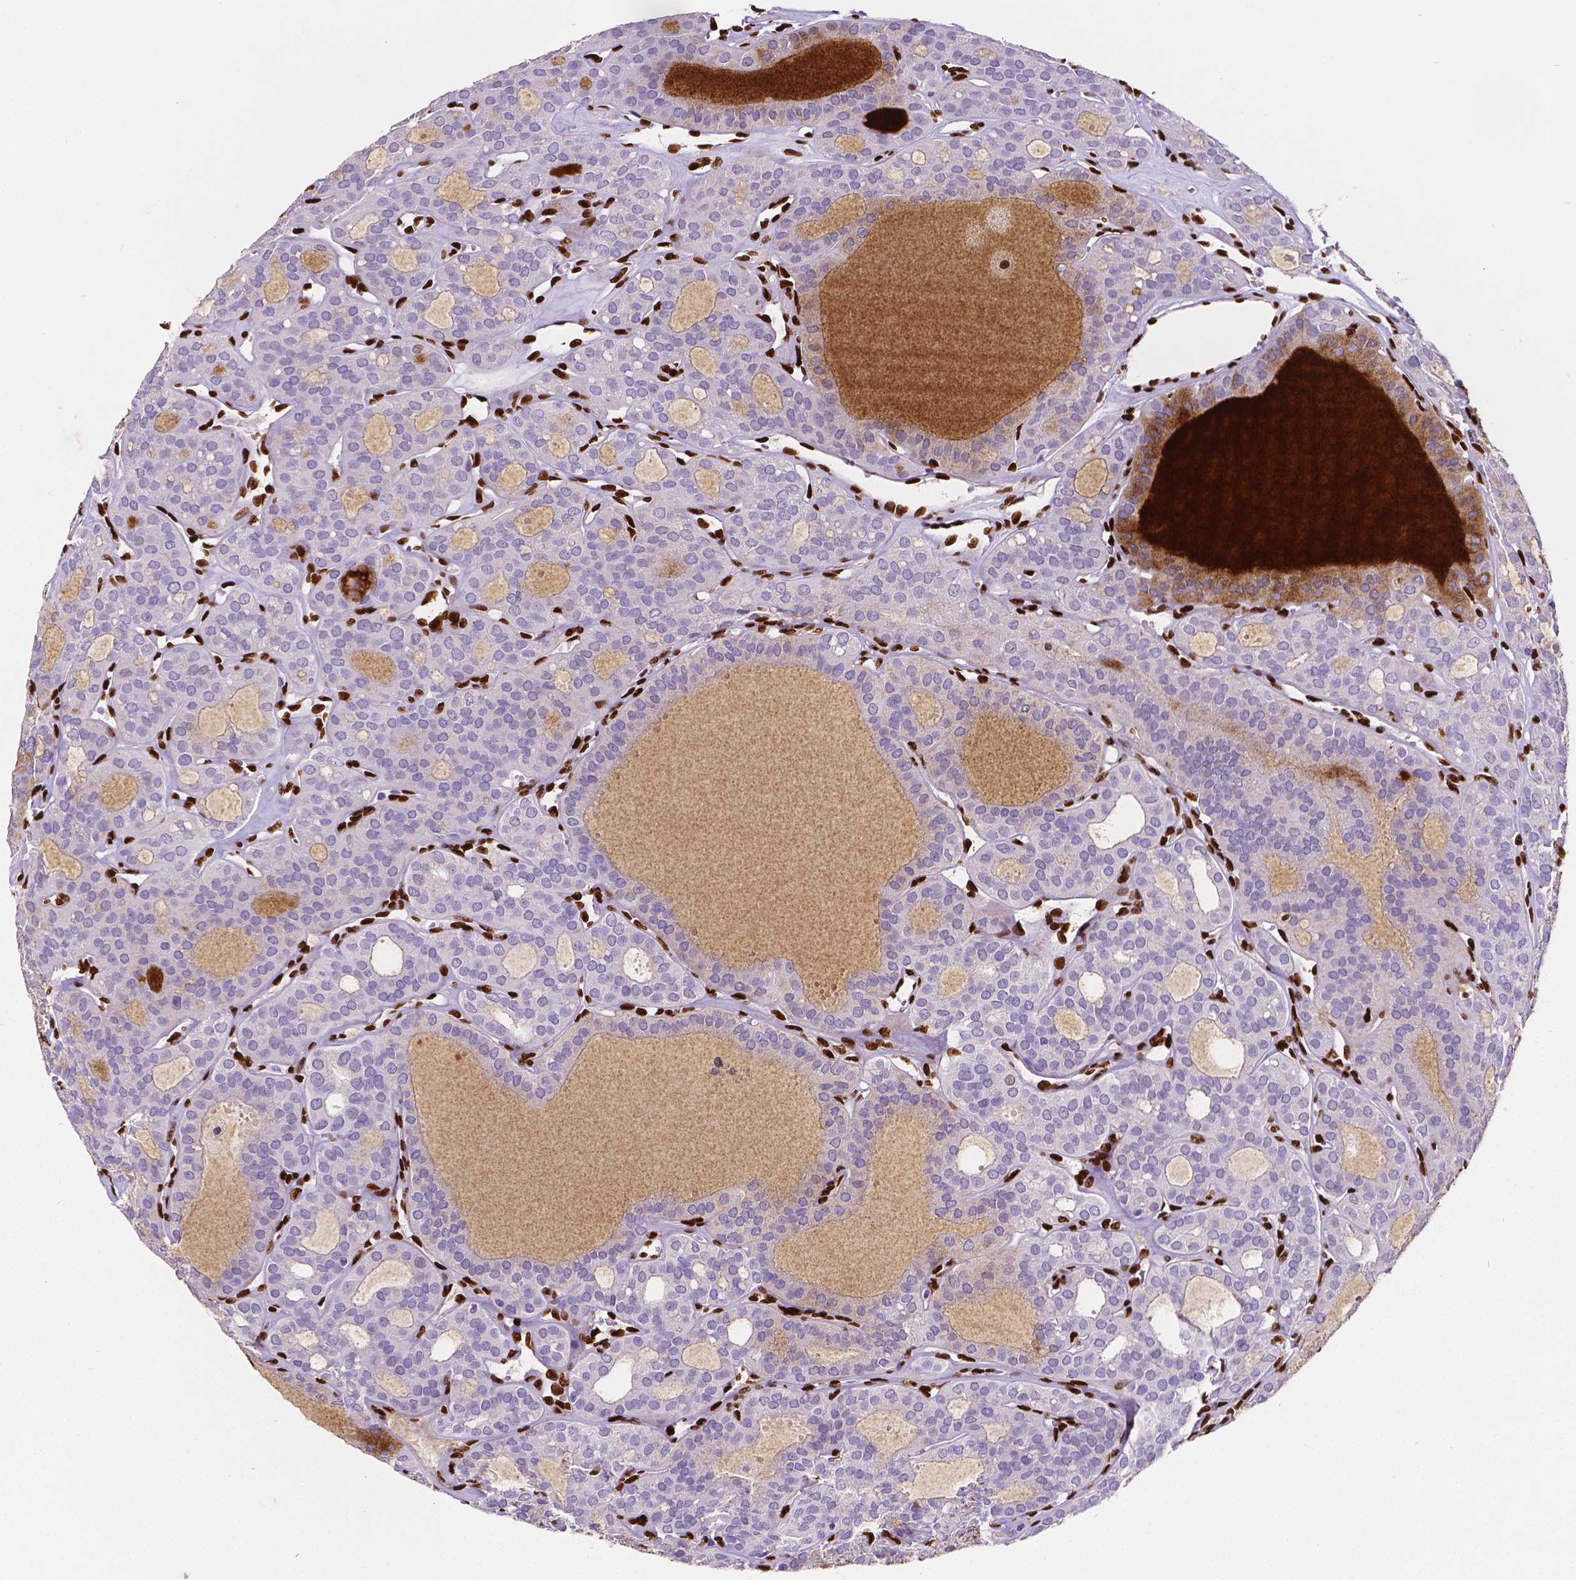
{"staining": {"intensity": "negative", "quantity": "none", "location": "none"}, "tissue": "thyroid cancer", "cell_type": "Tumor cells", "image_type": "cancer", "snomed": [{"axis": "morphology", "description": "Follicular adenoma carcinoma, NOS"}, {"axis": "topography", "description": "Thyroid gland"}], "caption": "IHC of human follicular adenoma carcinoma (thyroid) displays no positivity in tumor cells.", "gene": "MEF2C", "patient": {"sex": "male", "age": 75}}